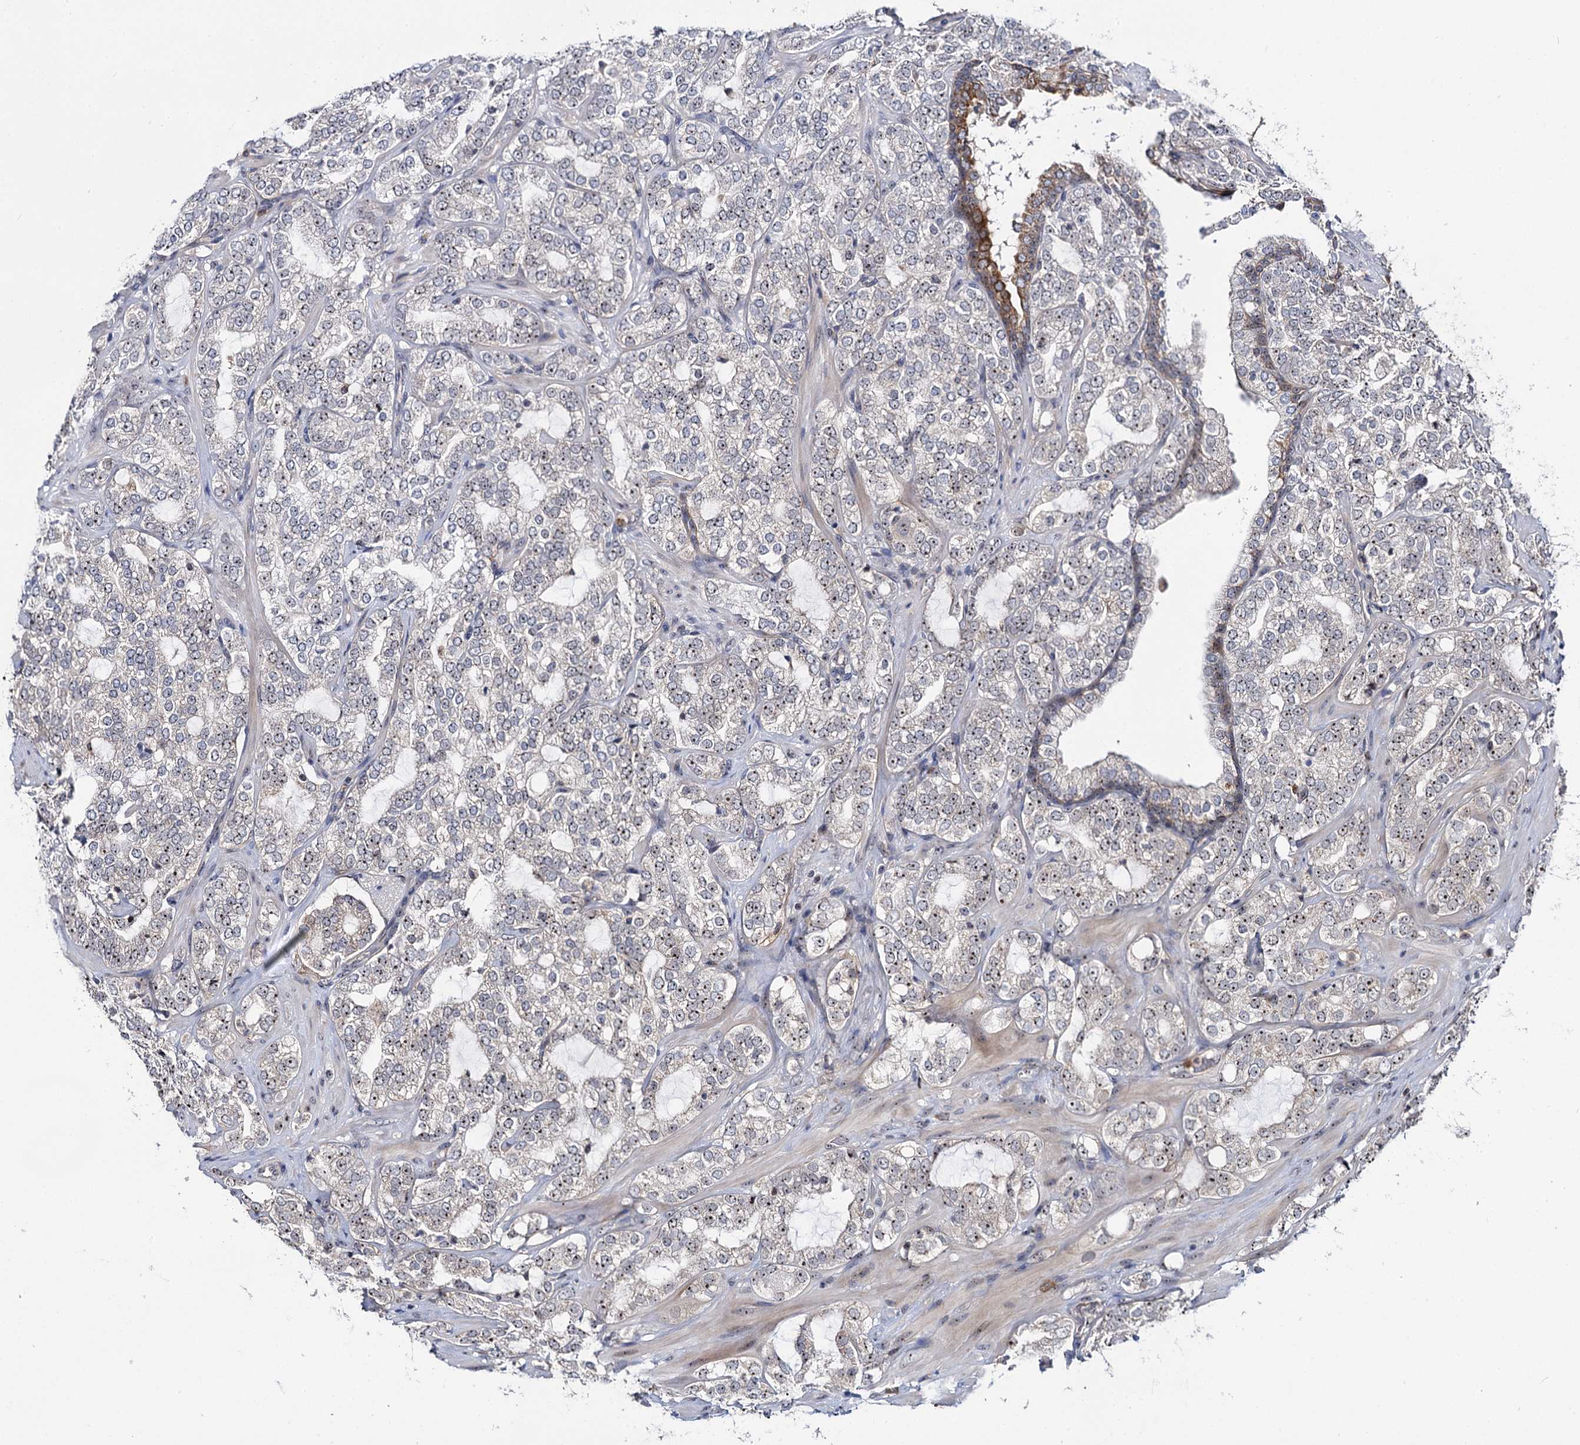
{"staining": {"intensity": "moderate", "quantity": "25%-75%", "location": "nuclear"}, "tissue": "prostate cancer", "cell_type": "Tumor cells", "image_type": "cancer", "snomed": [{"axis": "morphology", "description": "Adenocarcinoma, High grade"}, {"axis": "topography", "description": "Prostate"}], "caption": "IHC micrograph of neoplastic tissue: prostate high-grade adenocarcinoma stained using IHC demonstrates medium levels of moderate protein expression localized specifically in the nuclear of tumor cells, appearing as a nuclear brown color.", "gene": "SUPT20H", "patient": {"sex": "male", "age": 64}}